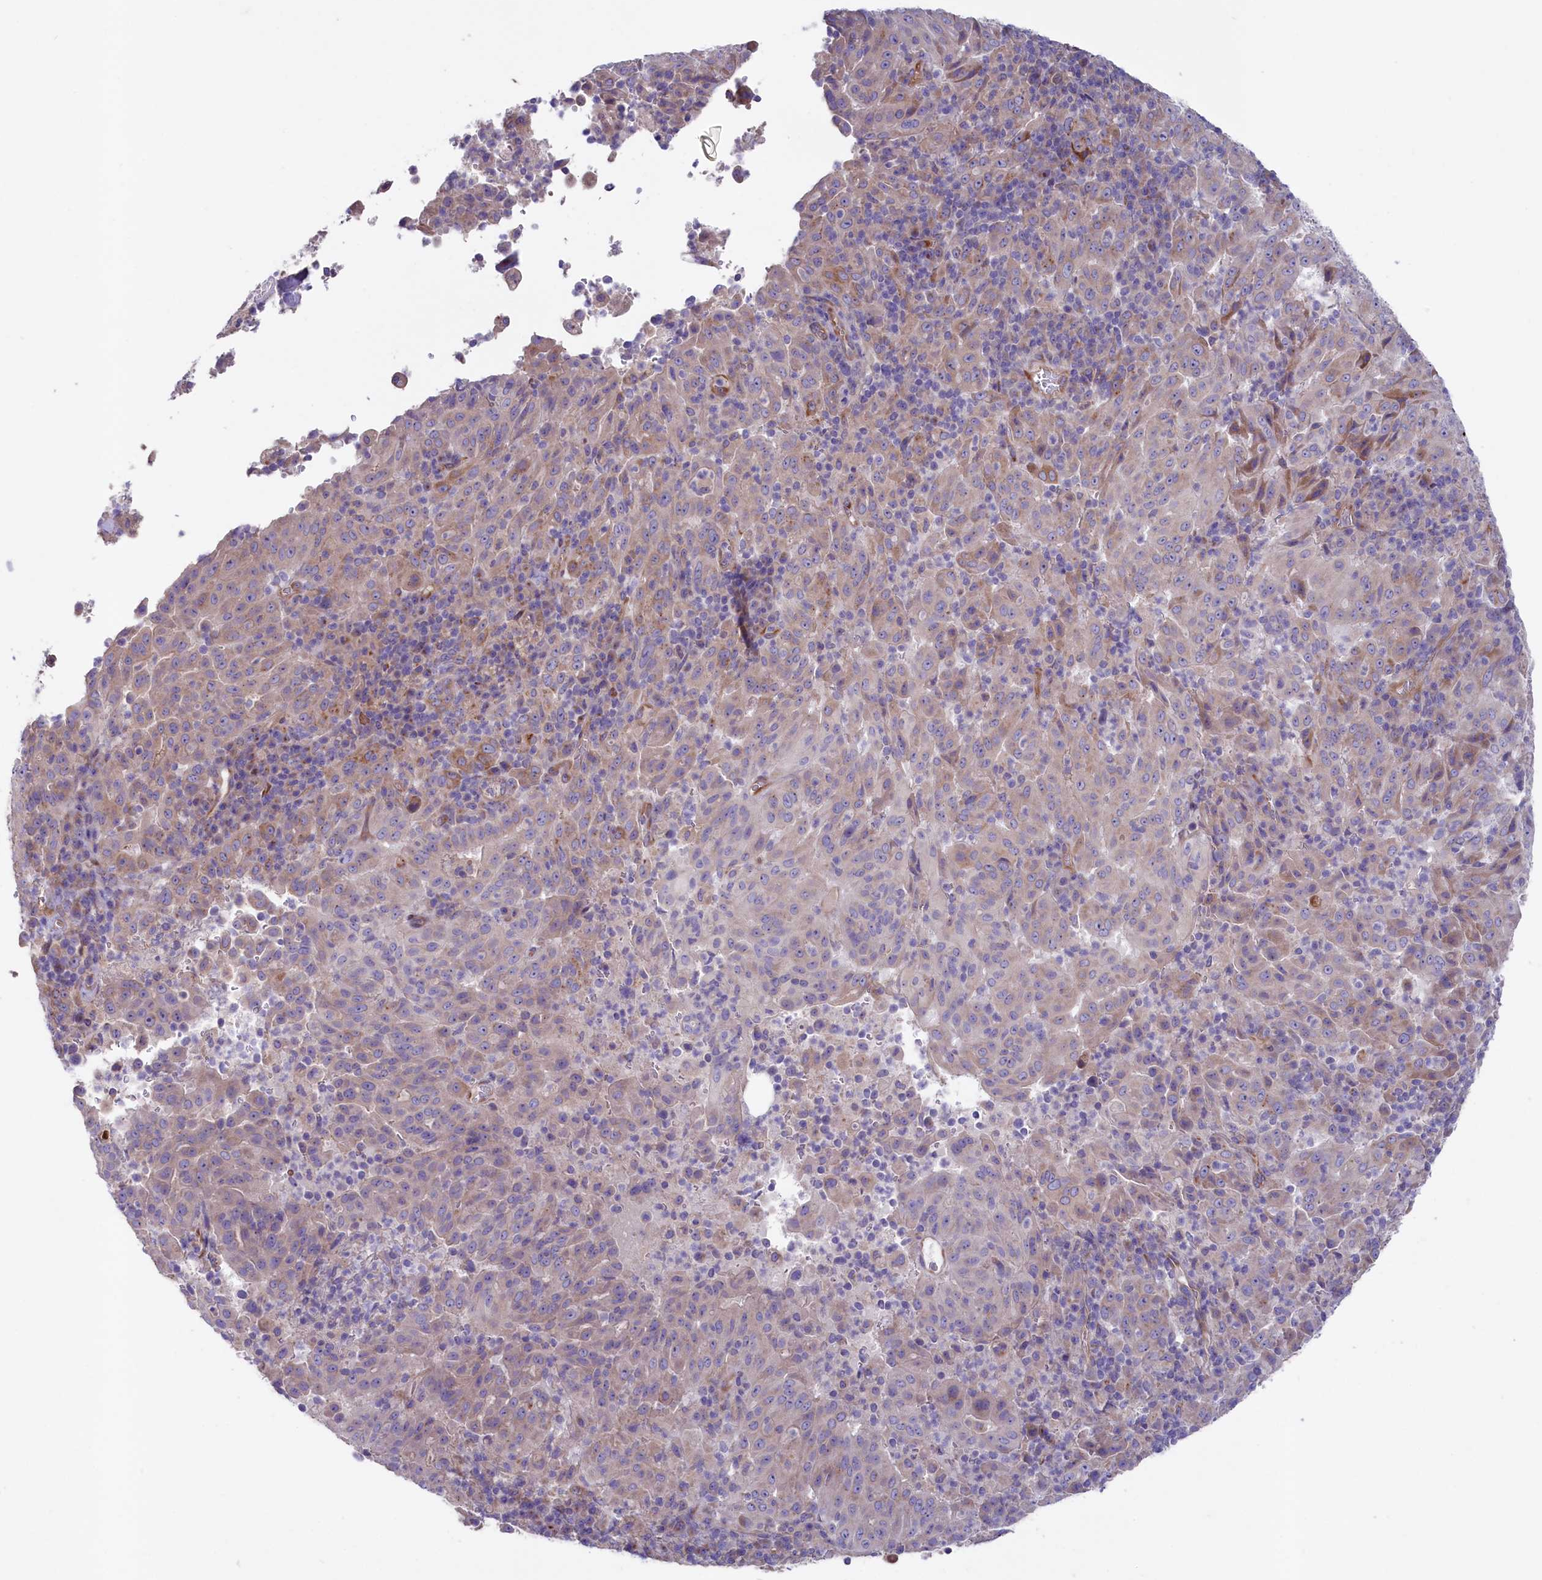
{"staining": {"intensity": "moderate", "quantity": "<25%", "location": "cytoplasmic/membranous"}, "tissue": "pancreatic cancer", "cell_type": "Tumor cells", "image_type": "cancer", "snomed": [{"axis": "morphology", "description": "Adenocarcinoma, NOS"}, {"axis": "topography", "description": "Pancreas"}], "caption": "Brown immunohistochemical staining in human pancreatic adenocarcinoma exhibits moderate cytoplasmic/membranous positivity in about <25% of tumor cells. The staining is performed using DAB brown chromogen to label protein expression. The nuclei are counter-stained blue using hematoxylin.", "gene": "GPR108", "patient": {"sex": "male", "age": 63}}